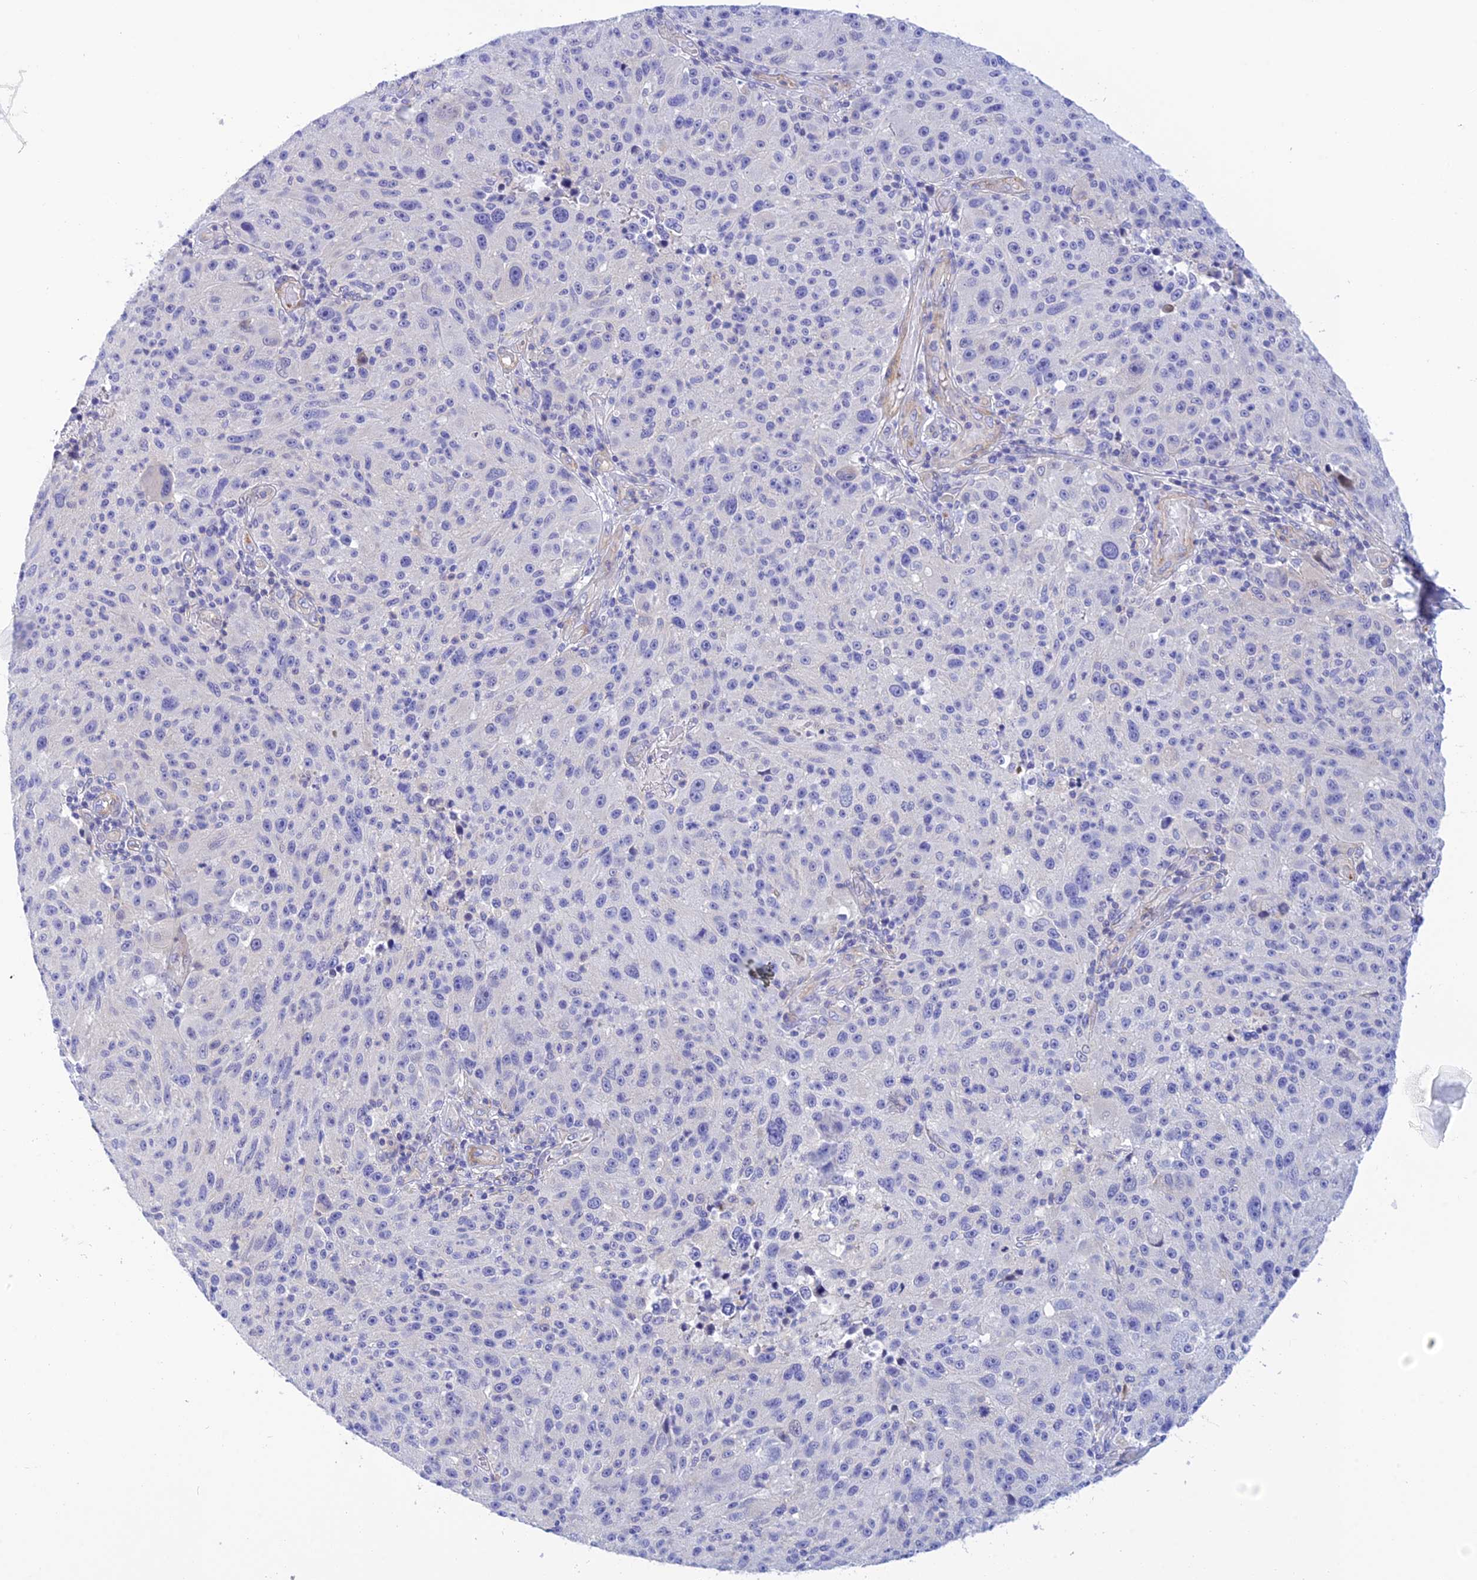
{"staining": {"intensity": "negative", "quantity": "none", "location": "none"}, "tissue": "melanoma", "cell_type": "Tumor cells", "image_type": "cancer", "snomed": [{"axis": "morphology", "description": "Malignant melanoma, NOS"}, {"axis": "topography", "description": "Skin"}], "caption": "High power microscopy micrograph of an immunohistochemistry photomicrograph of melanoma, revealing no significant staining in tumor cells. (IHC, brightfield microscopy, high magnification).", "gene": "ZDHHC16", "patient": {"sex": "male", "age": 53}}